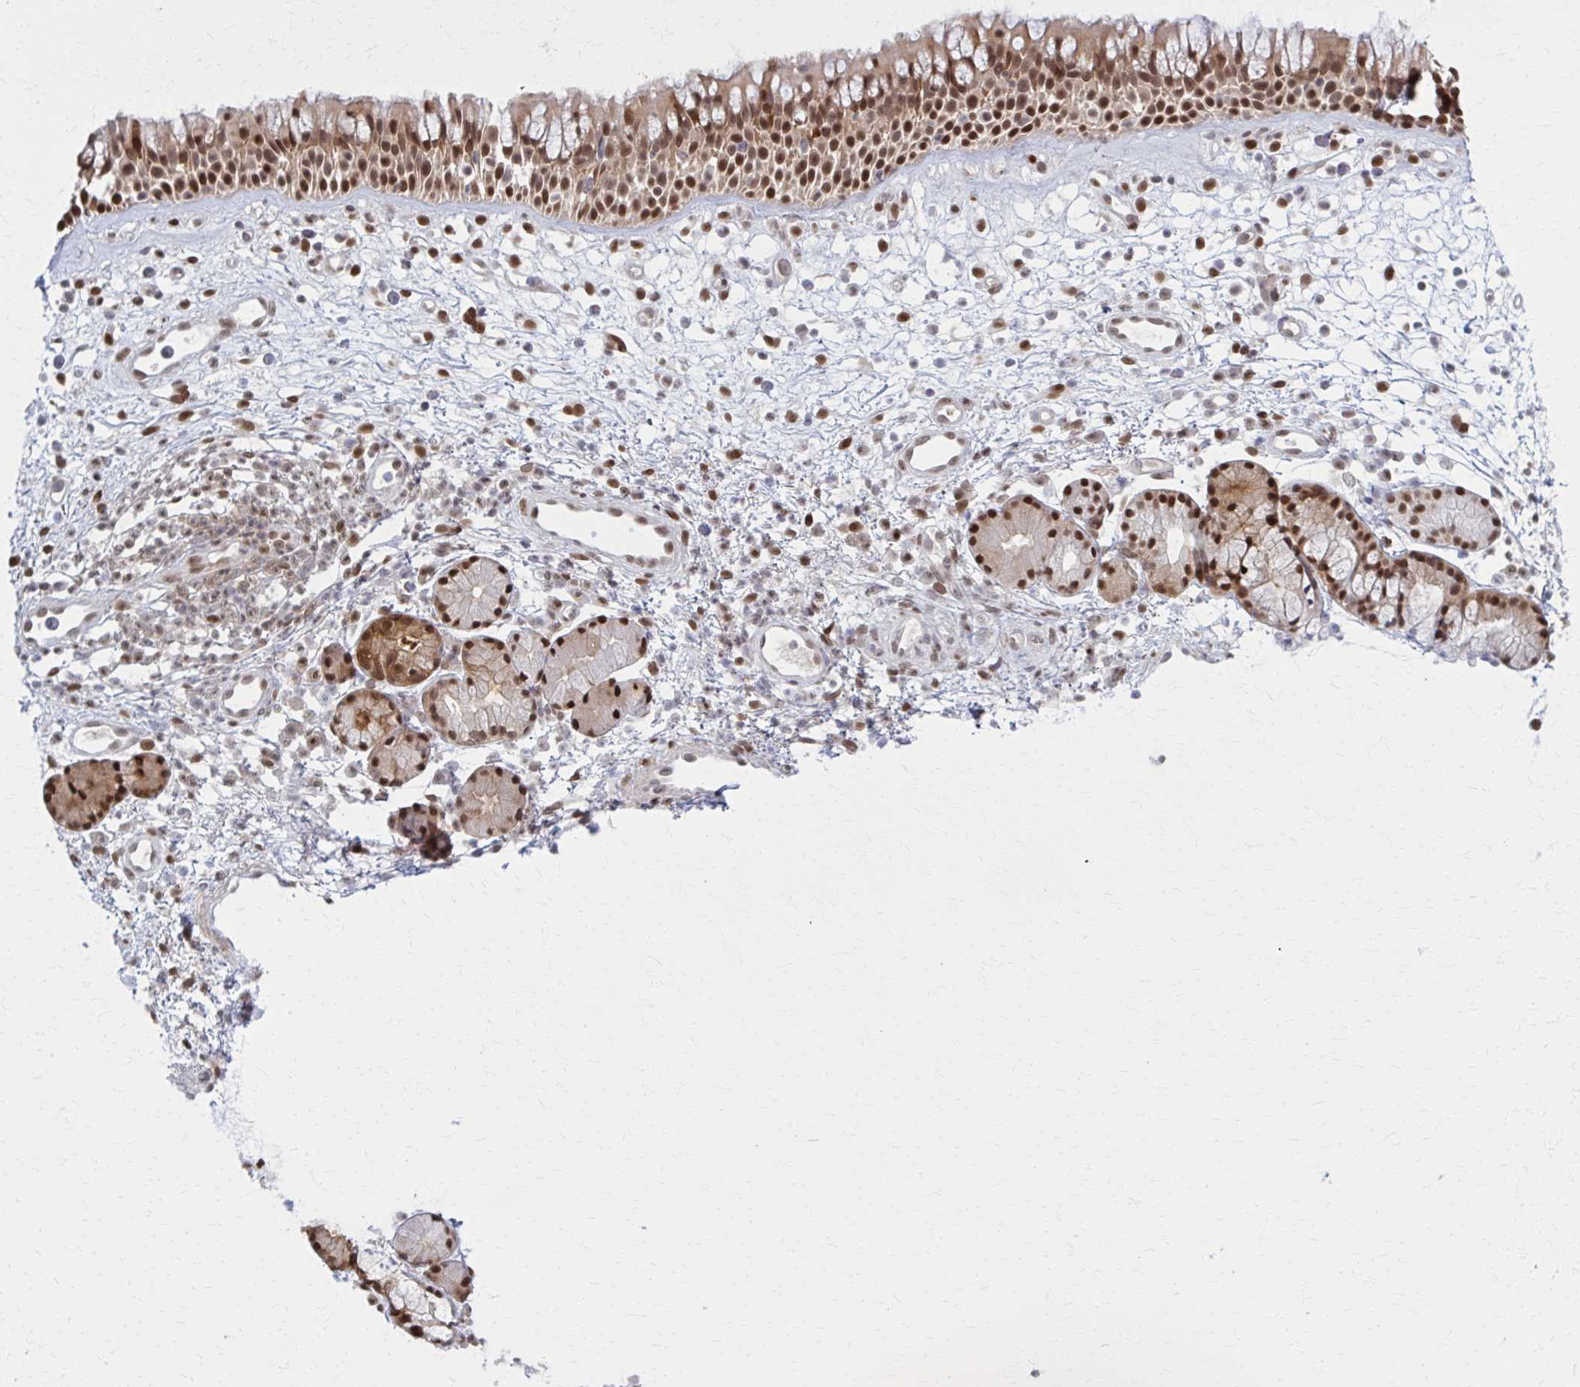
{"staining": {"intensity": "moderate", "quantity": ">75%", "location": "cytoplasmic/membranous,nuclear"}, "tissue": "nasopharynx", "cell_type": "Respiratory epithelial cells", "image_type": "normal", "snomed": [{"axis": "morphology", "description": "Normal tissue, NOS"}, {"axis": "topography", "description": "Nasopharynx"}], "caption": "Brown immunohistochemical staining in normal nasopharynx reveals moderate cytoplasmic/membranous,nuclear staining in about >75% of respiratory epithelial cells.", "gene": "MDH1", "patient": {"sex": "female", "age": 70}}